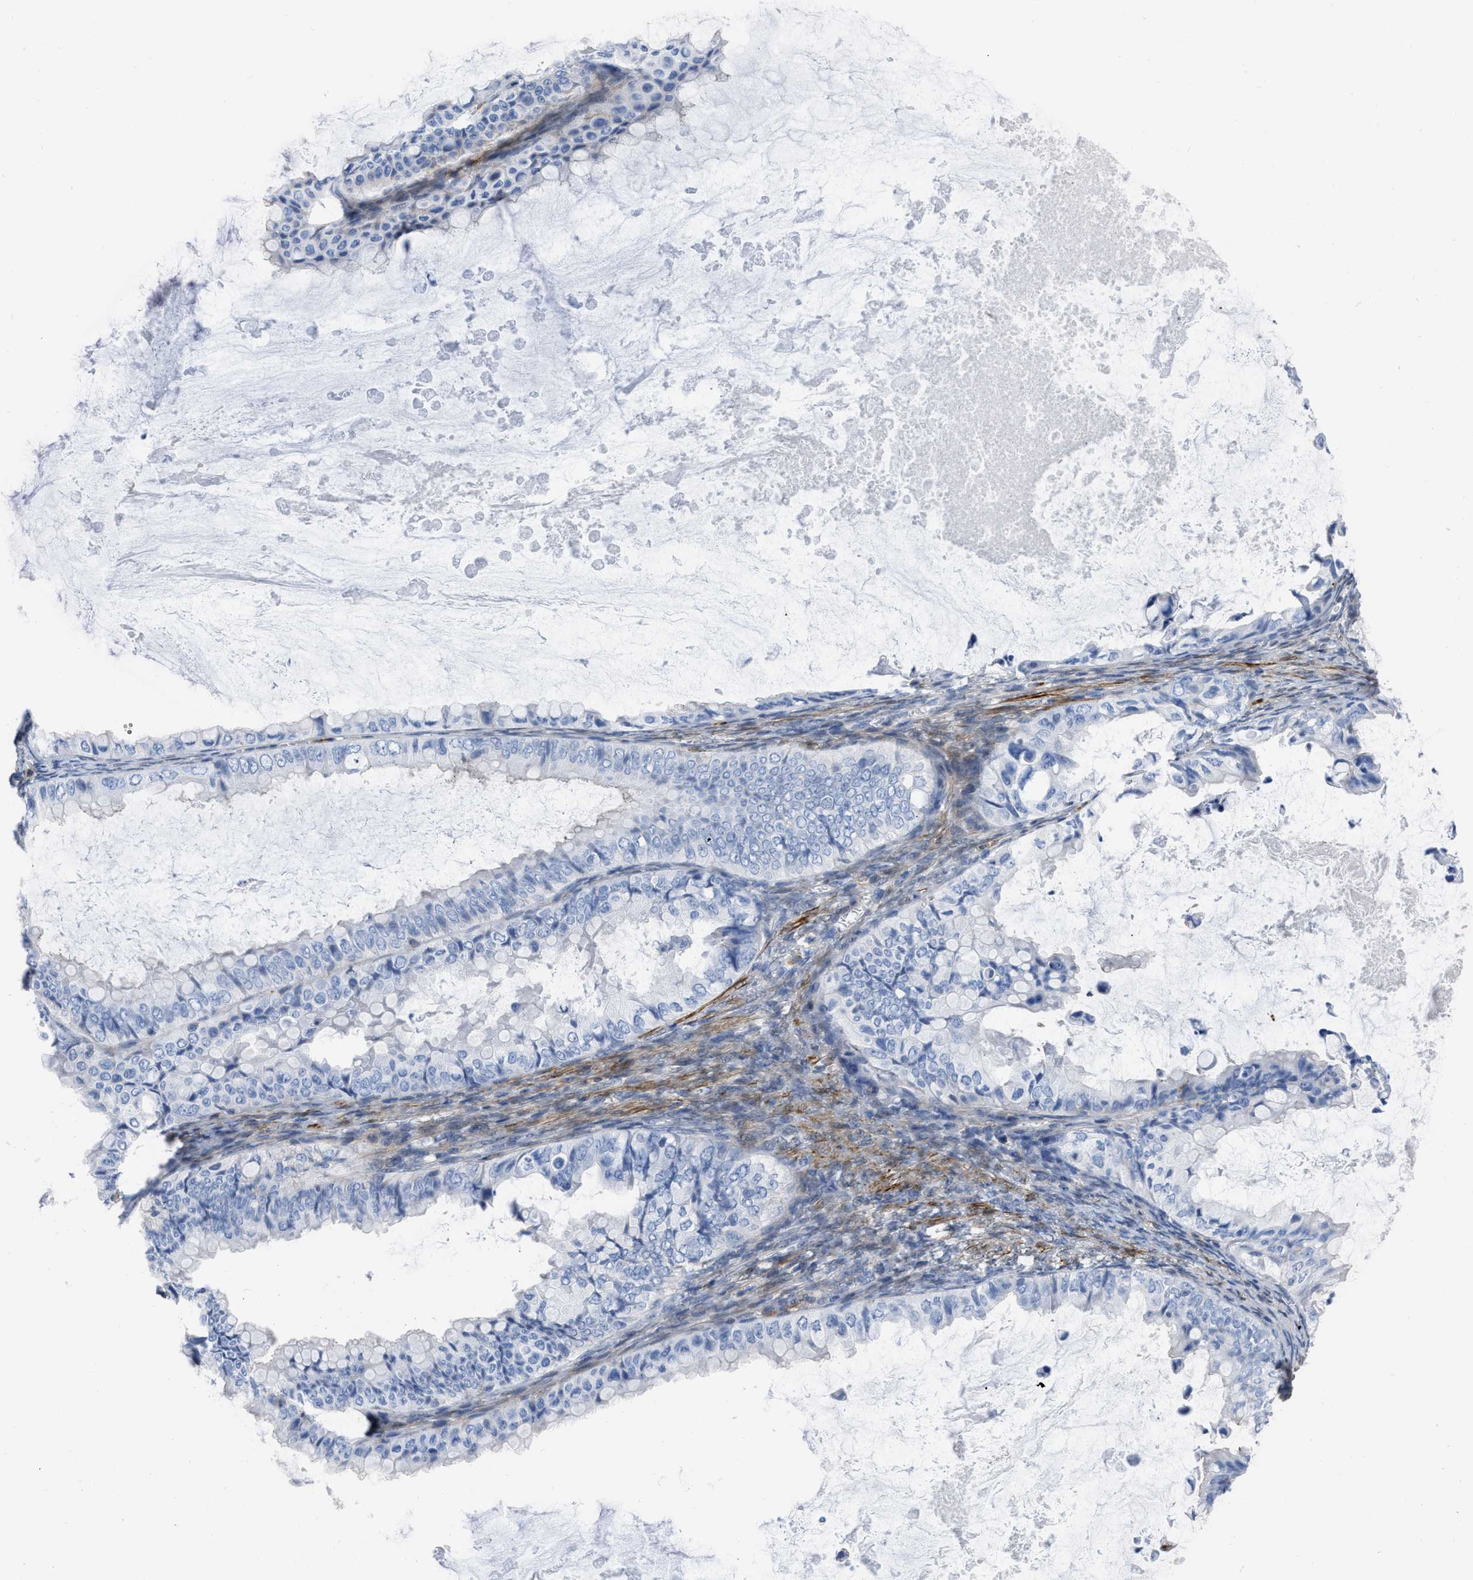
{"staining": {"intensity": "negative", "quantity": "none", "location": "none"}, "tissue": "ovarian cancer", "cell_type": "Tumor cells", "image_type": "cancer", "snomed": [{"axis": "morphology", "description": "Cystadenocarcinoma, mucinous, NOS"}, {"axis": "topography", "description": "Ovary"}], "caption": "Tumor cells show no significant staining in ovarian cancer.", "gene": "PRMT2", "patient": {"sex": "female", "age": 80}}